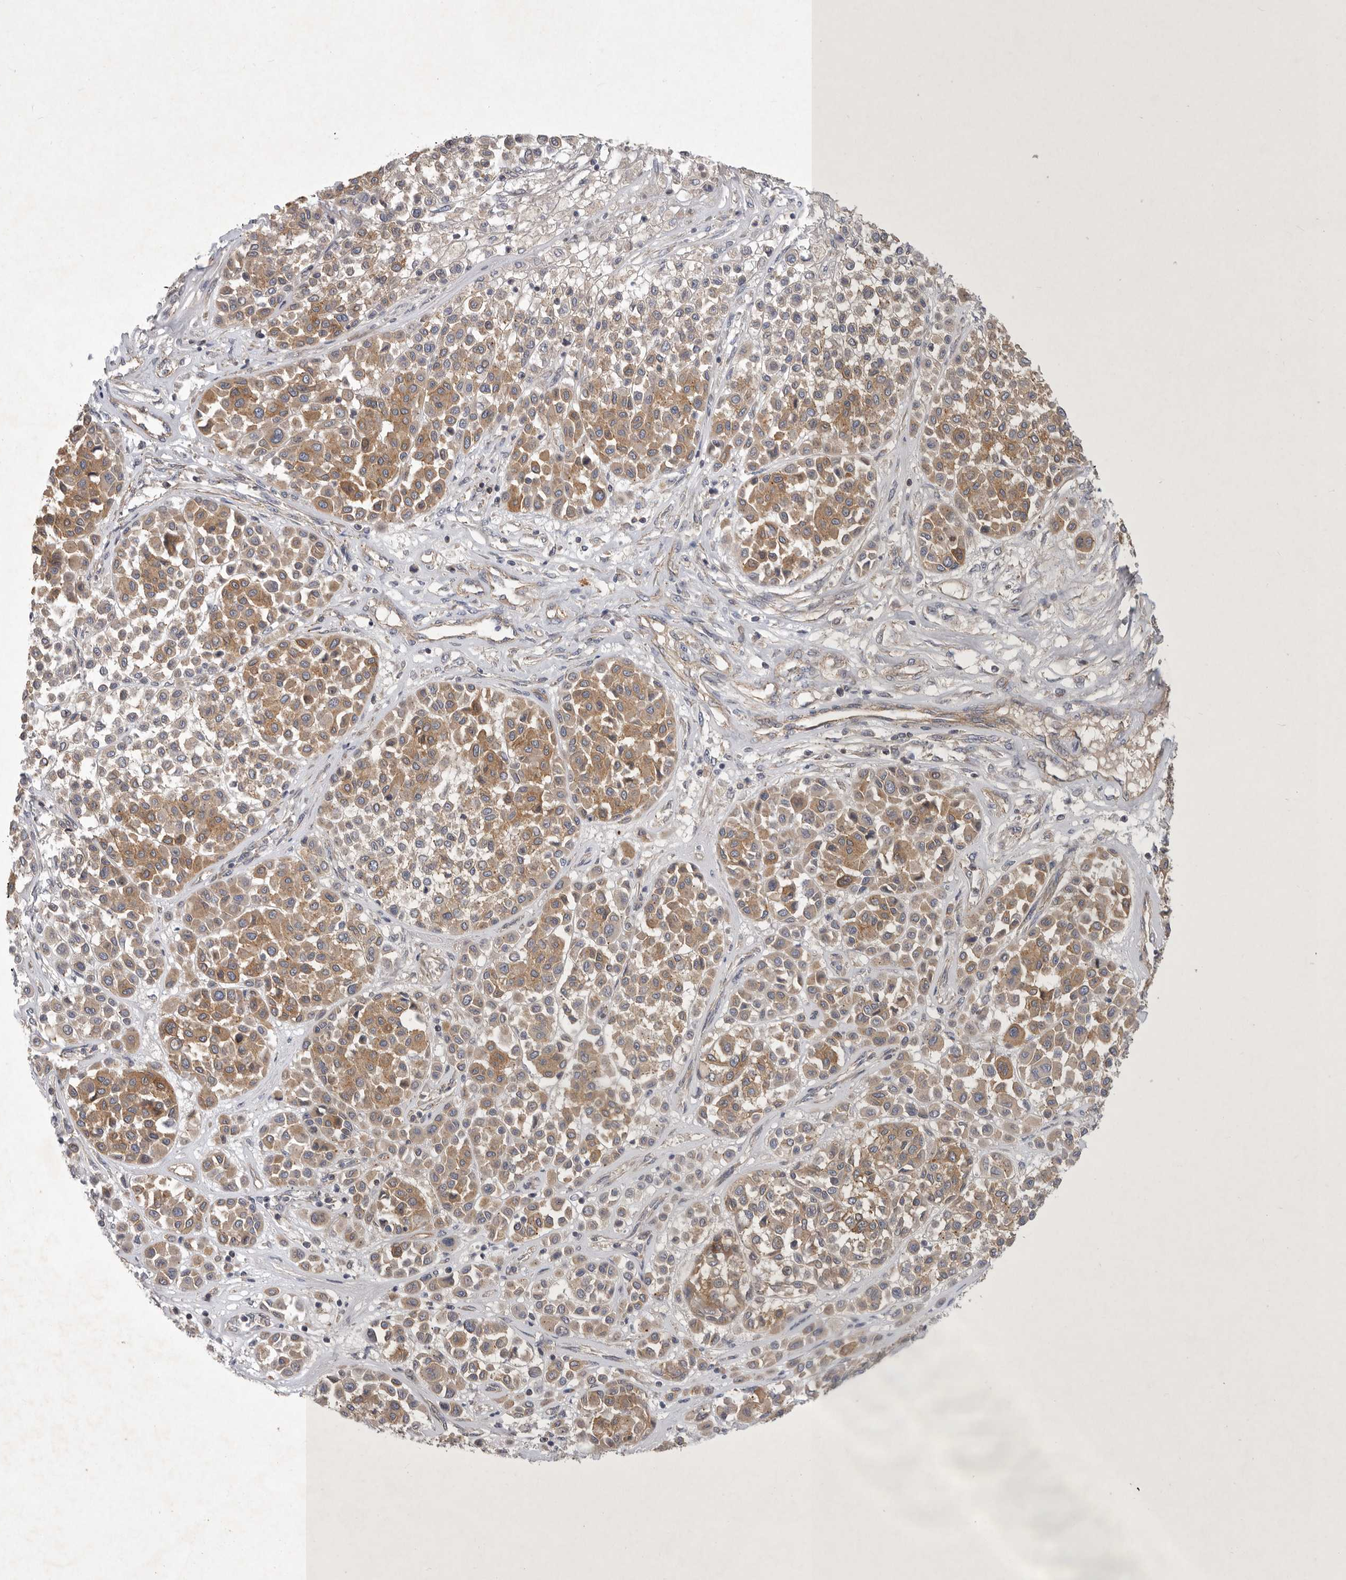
{"staining": {"intensity": "moderate", "quantity": ">75%", "location": "cytoplasmic/membranous"}, "tissue": "melanoma", "cell_type": "Tumor cells", "image_type": "cancer", "snomed": [{"axis": "morphology", "description": "Malignant melanoma, Metastatic site"}, {"axis": "topography", "description": "Soft tissue"}], "caption": "This histopathology image demonstrates immunohistochemistry staining of melanoma, with medium moderate cytoplasmic/membranous staining in about >75% of tumor cells.", "gene": "MLPH", "patient": {"sex": "male", "age": 41}}